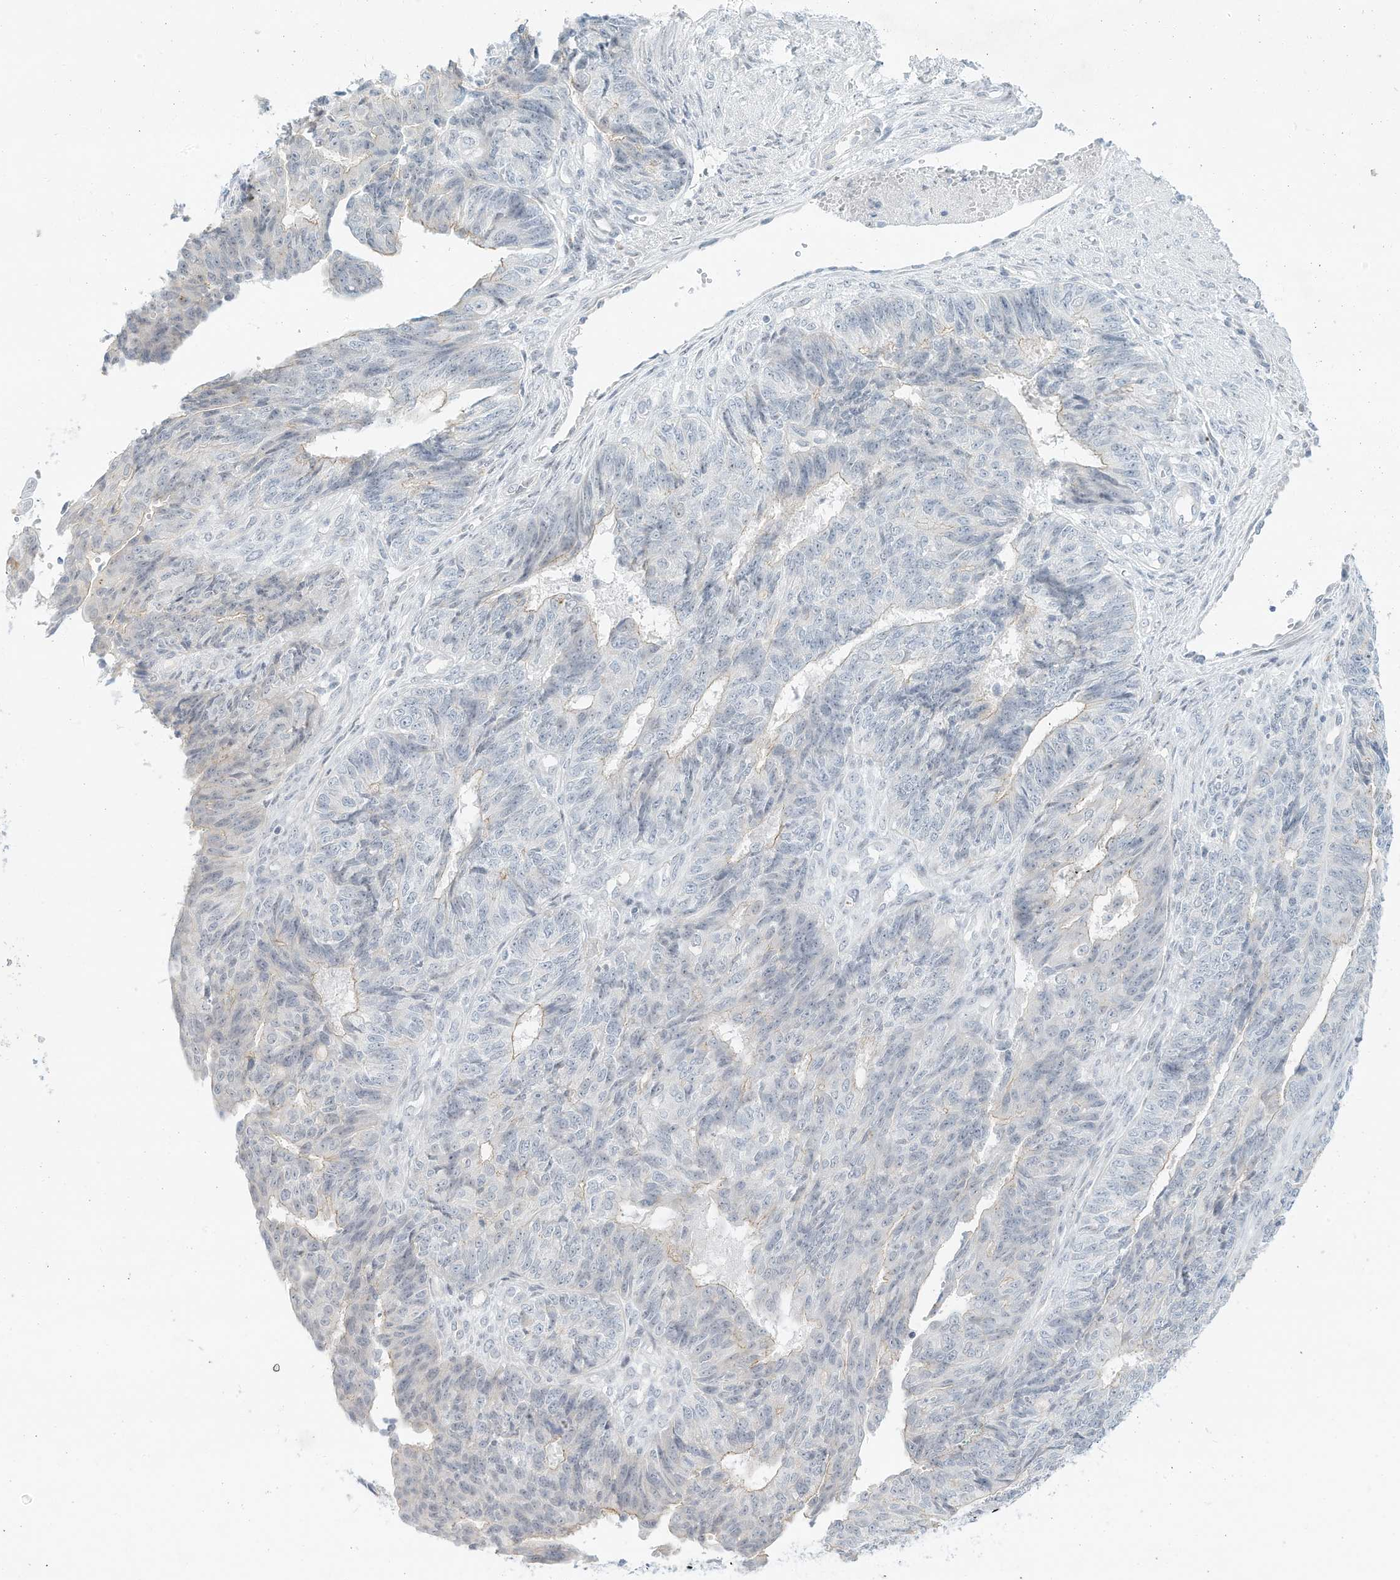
{"staining": {"intensity": "negative", "quantity": "none", "location": "none"}, "tissue": "endometrial cancer", "cell_type": "Tumor cells", "image_type": "cancer", "snomed": [{"axis": "morphology", "description": "Adenocarcinoma, NOS"}, {"axis": "topography", "description": "Endometrium"}], "caption": "Endometrial adenocarcinoma was stained to show a protein in brown. There is no significant positivity in tumor cells.", "gene": "PAK6", "patient": {"sex": "female", "age": 32}}